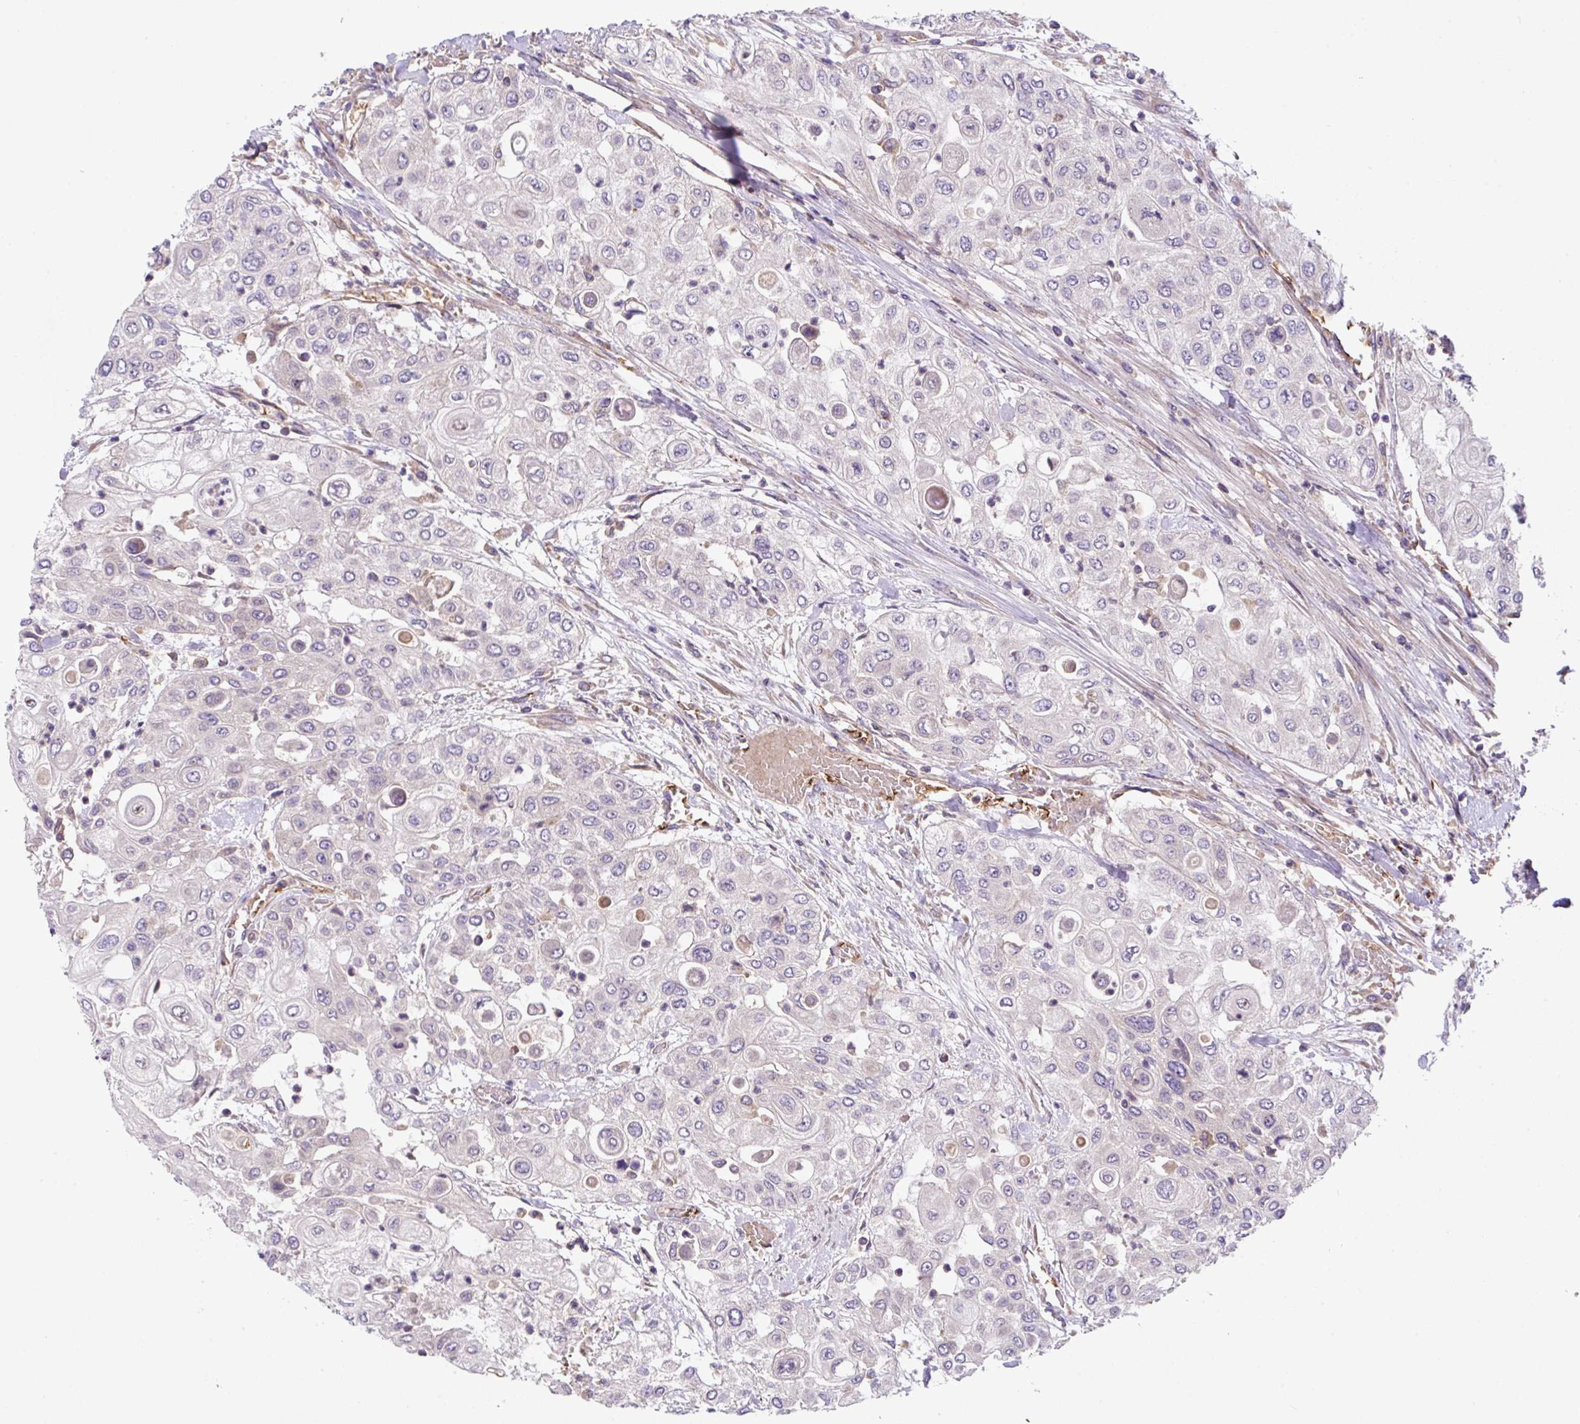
{"staining": {"intensity": "negative", "quantity": "none", "location": "none"}, "tissue": "urothelial cancer", "cell_type": "Tumor cells", "image_type": "cancer", "snomed": [{"axis": "morphology", "description": "Urothelial carcinoma, High grade"}, {"axis": "topography", "description": "Urinary bladder"}], "caption": "Micrograph shows no significant protein staining in tumor cells of high-grade urothelial carcinoma.", "gene": "APOBEC3D", "patient": {"sex": "female", "age": 79}}